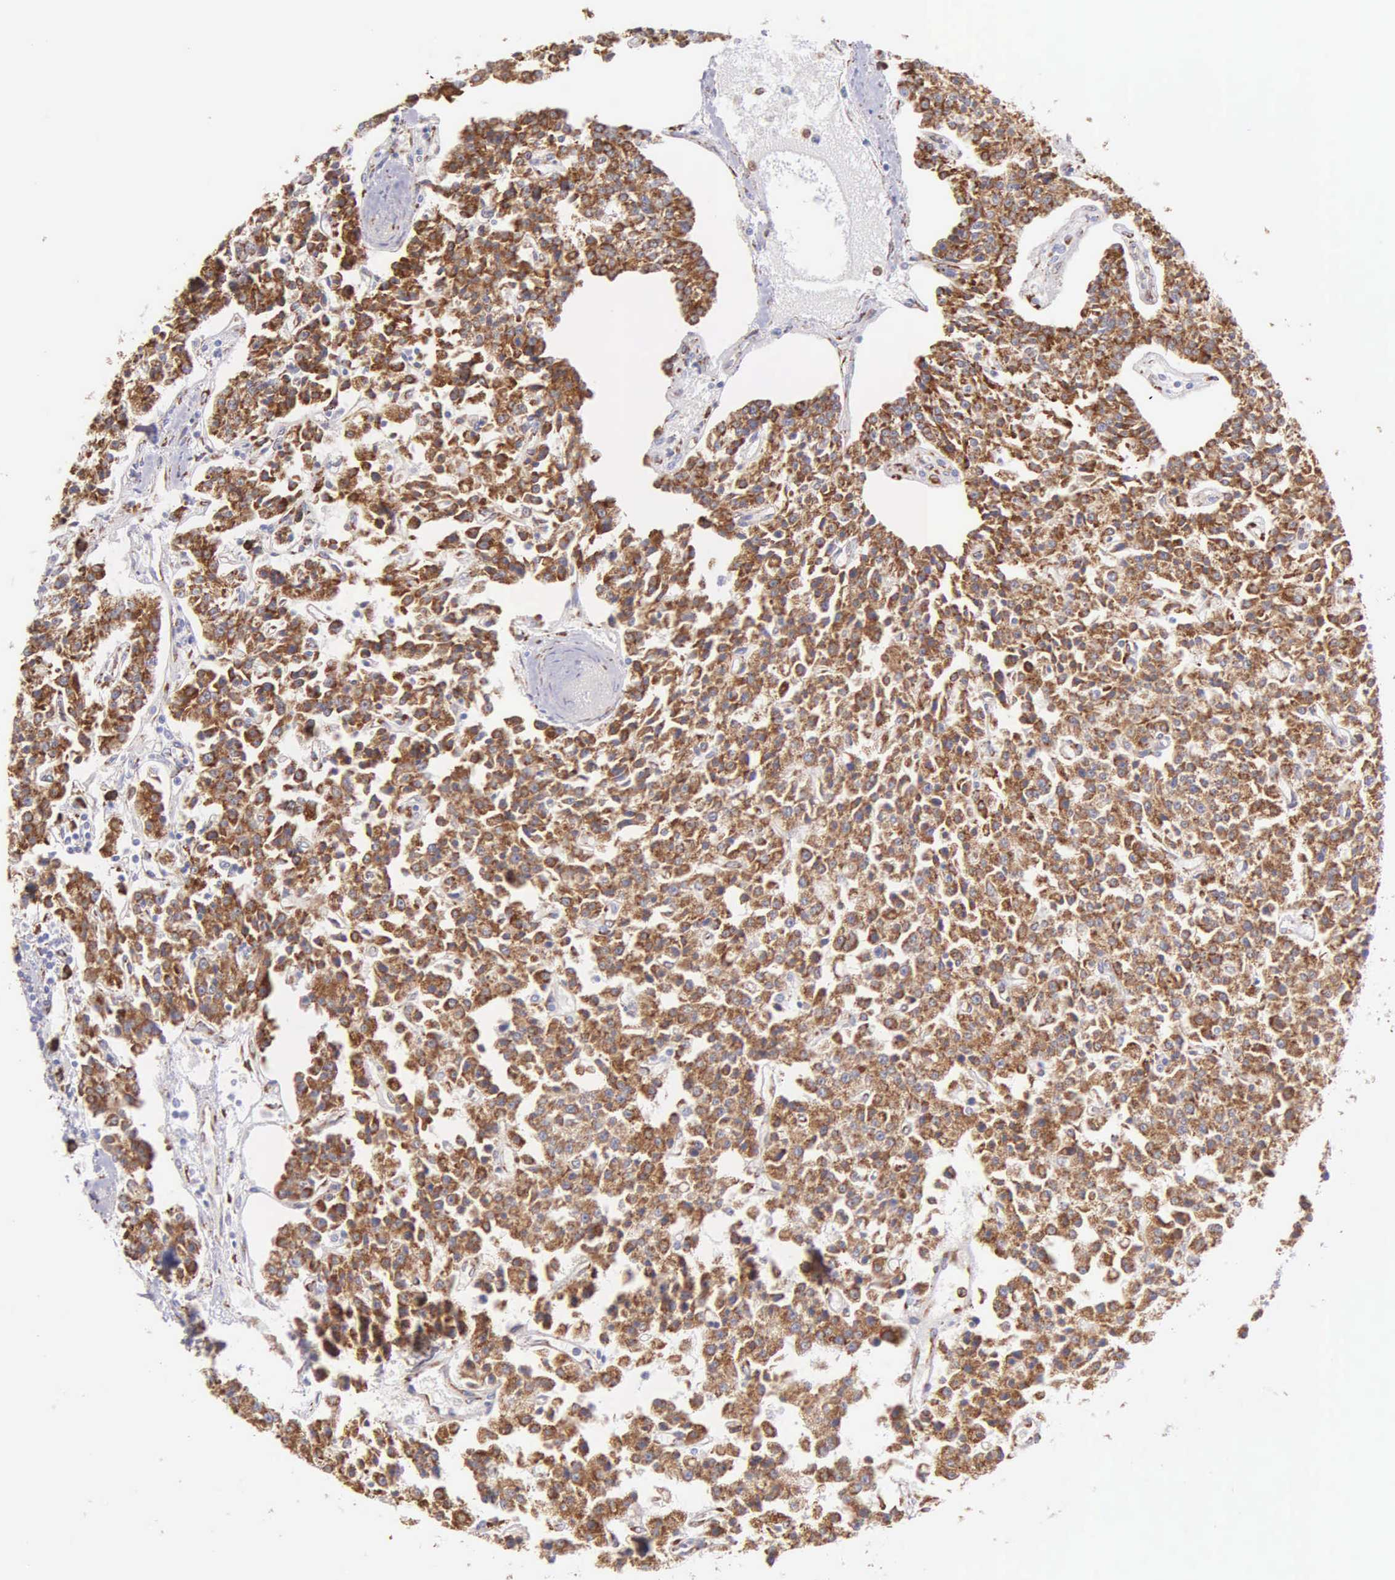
{"staining": {"intensity": "strong", "quantity": ">75%", "location": "cytoplasmic/membranous"}, "tissue": "carcinoid", "cell_type": "Tumor cells", "image_type": "cancer", "snomed": [{"axis": "morphology", "description": "Carcinoid, malignant, NOS"}, {"axis": "topography", "description": "Stomach"}], "caption": "A brown stain highlights strong cytoplasmic/membranous staining of a protein in carcinoid tumor cells.", "gene": "CKAP4", "patient": {"sex": "female", "age": 76}}